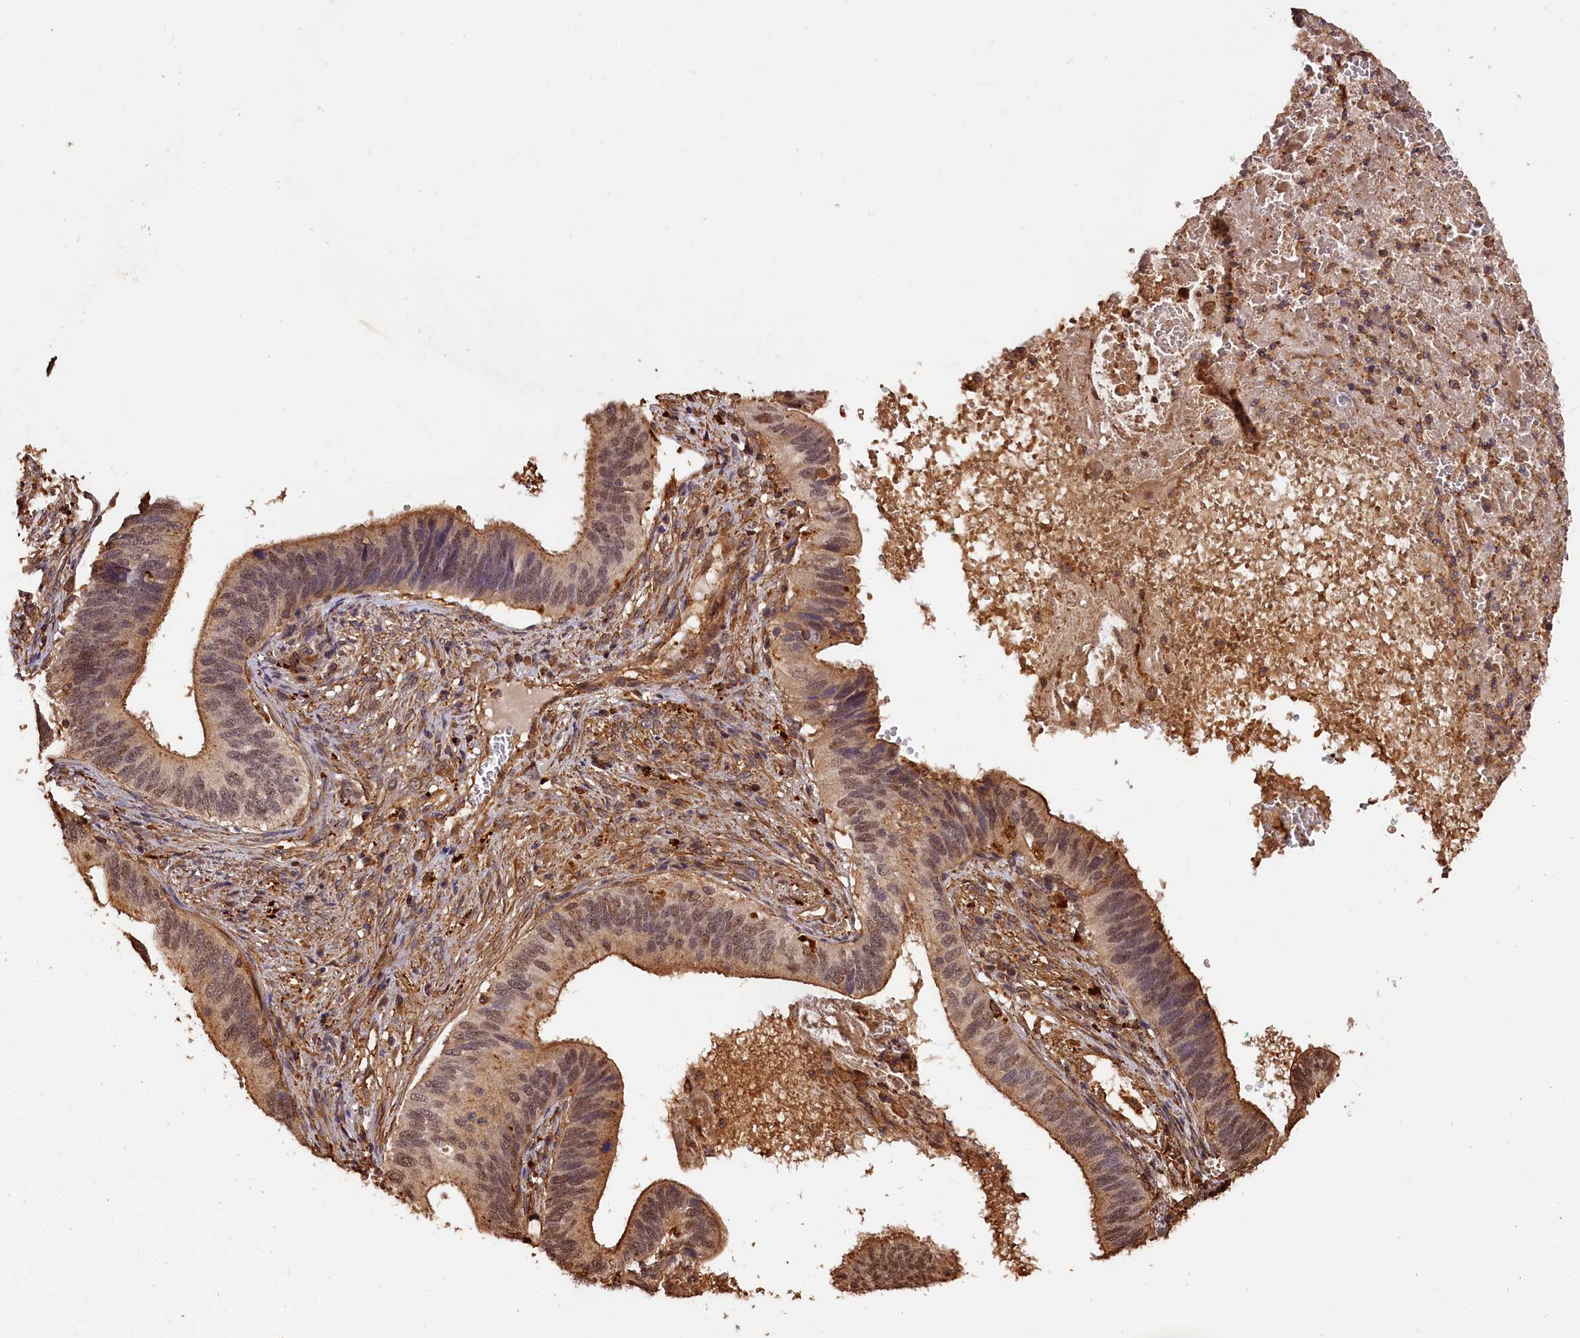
{"staining": {"intensity": "moderate", "quantity": "25%-75%", "location": "cytoplasmic/membranous,nuclear"}, "tissue": "cervical cancer", "cell_type": "Tumor cells", "image_type": "cancer", "snomed": [{"axis": "morphology", "description": "Adenocarcinoma, NOS"}, {"axis": "topography", "description": "Cervix"}], "caption": "A histopathology image showing moderate cytoplasmic/membranous and nuclear expression in about 25%-75% of tumor cells in adenocarcinoma (cervical), as visualized by brown immunohistochemical staining.", "gene": "MMP15", "patient": {"sex": "female", "age": 42}}